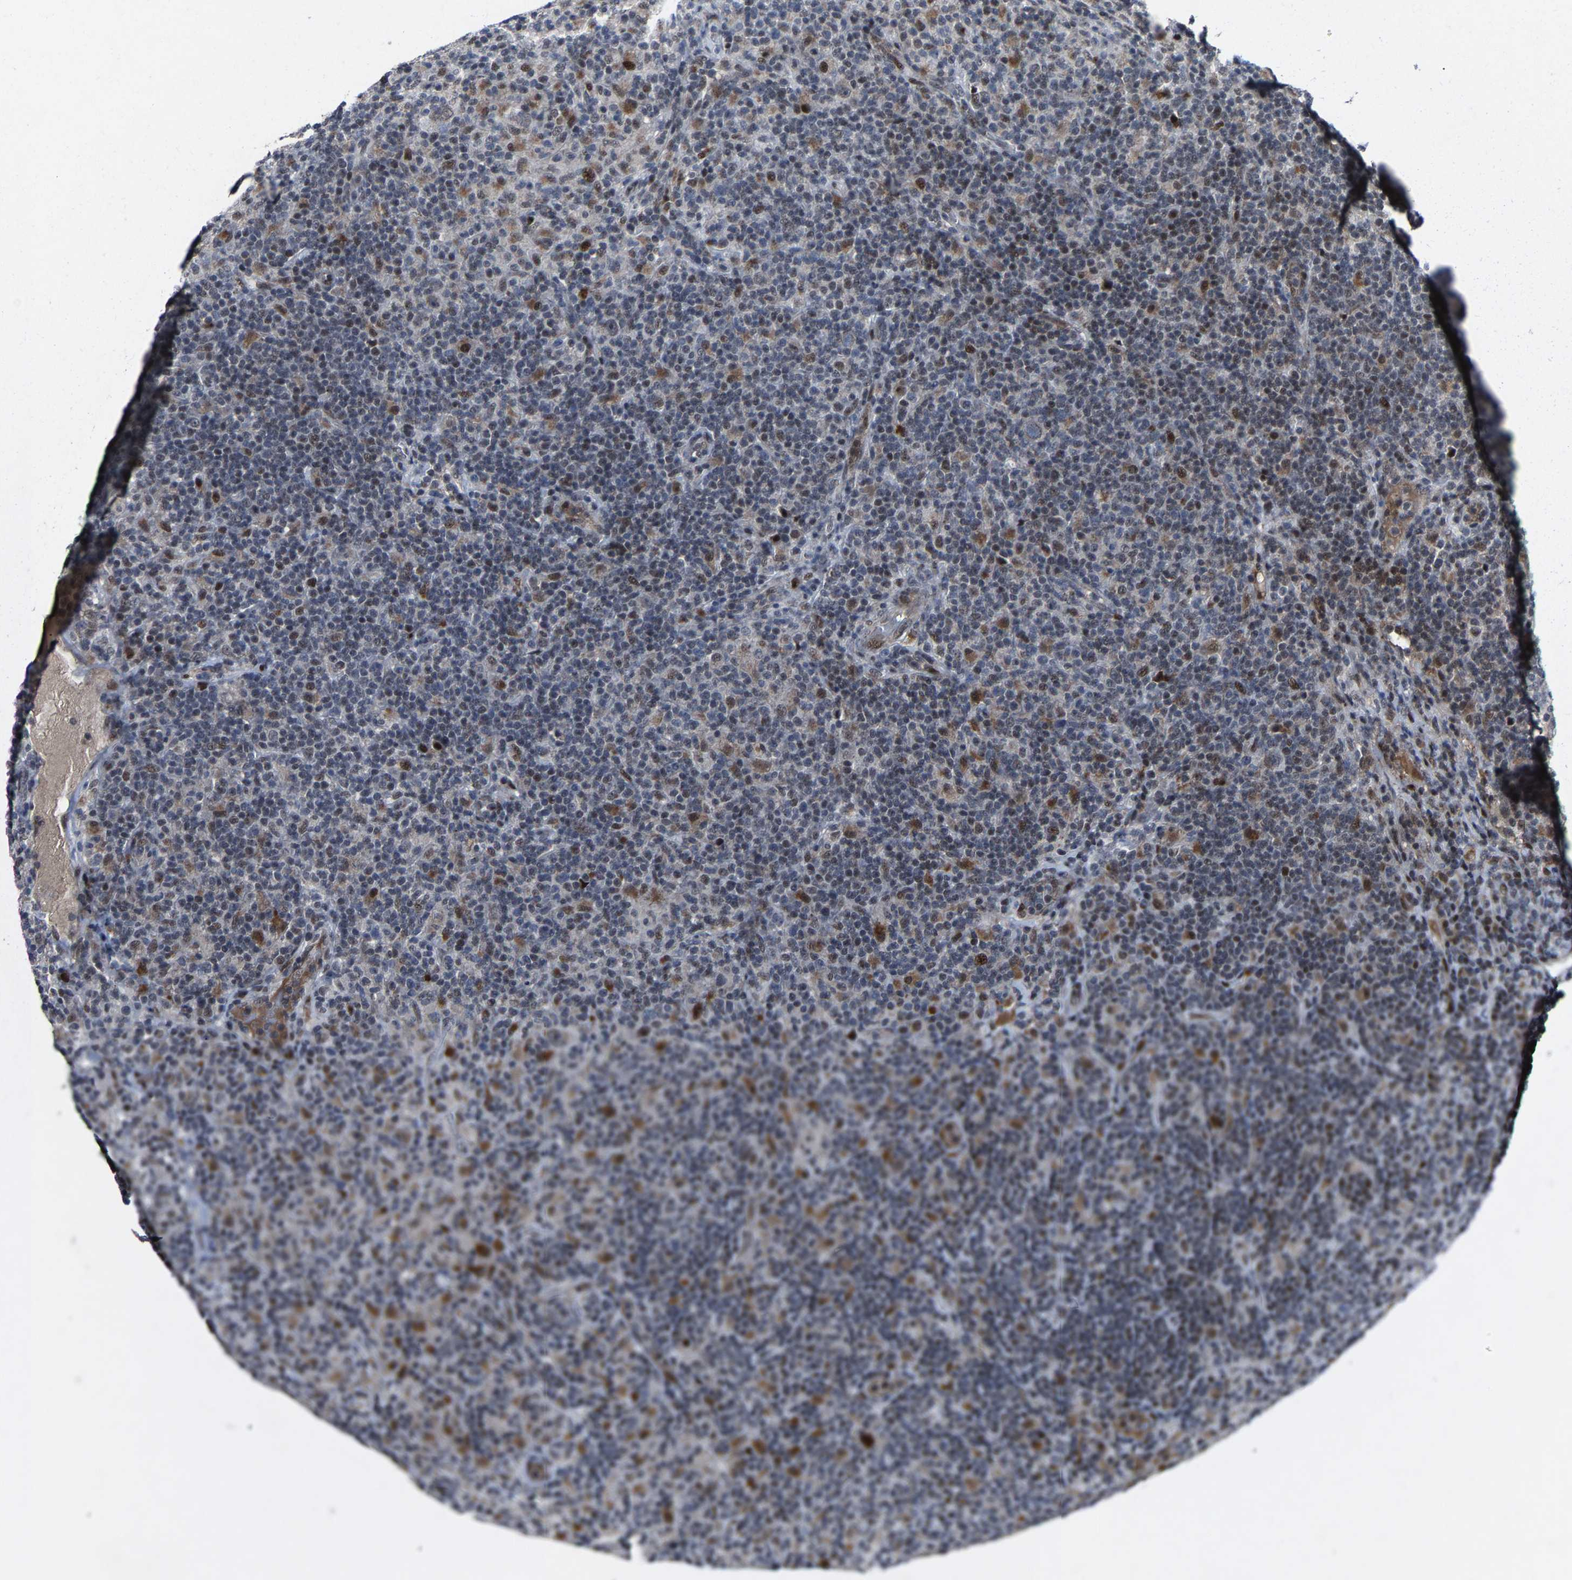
{"staining": {"intensity": "weak", "quantity": "<25%", "location": "cytoplasmic/membranous,nuclear"}, "tissue": "lymphoma", "cell_type": "Tumor cells", "image_type": "cancer", "snomed": [{"axis": "morphology", "description": "Hodgkin's disease, NOS"}, {"axis": "topography", "description": "Lymph node"}], "caption": "High power microscopy photomicrograph of an immunohistochemistry (IHC) photomicrograph of Hodgkin's disease, revealing no significant expression in tumor cells. (Brightfield microscopy of DAB immunohistochemistry at high magnification).", "gene": "LSM8", "patient": {"sex": "male", "age": 70}}